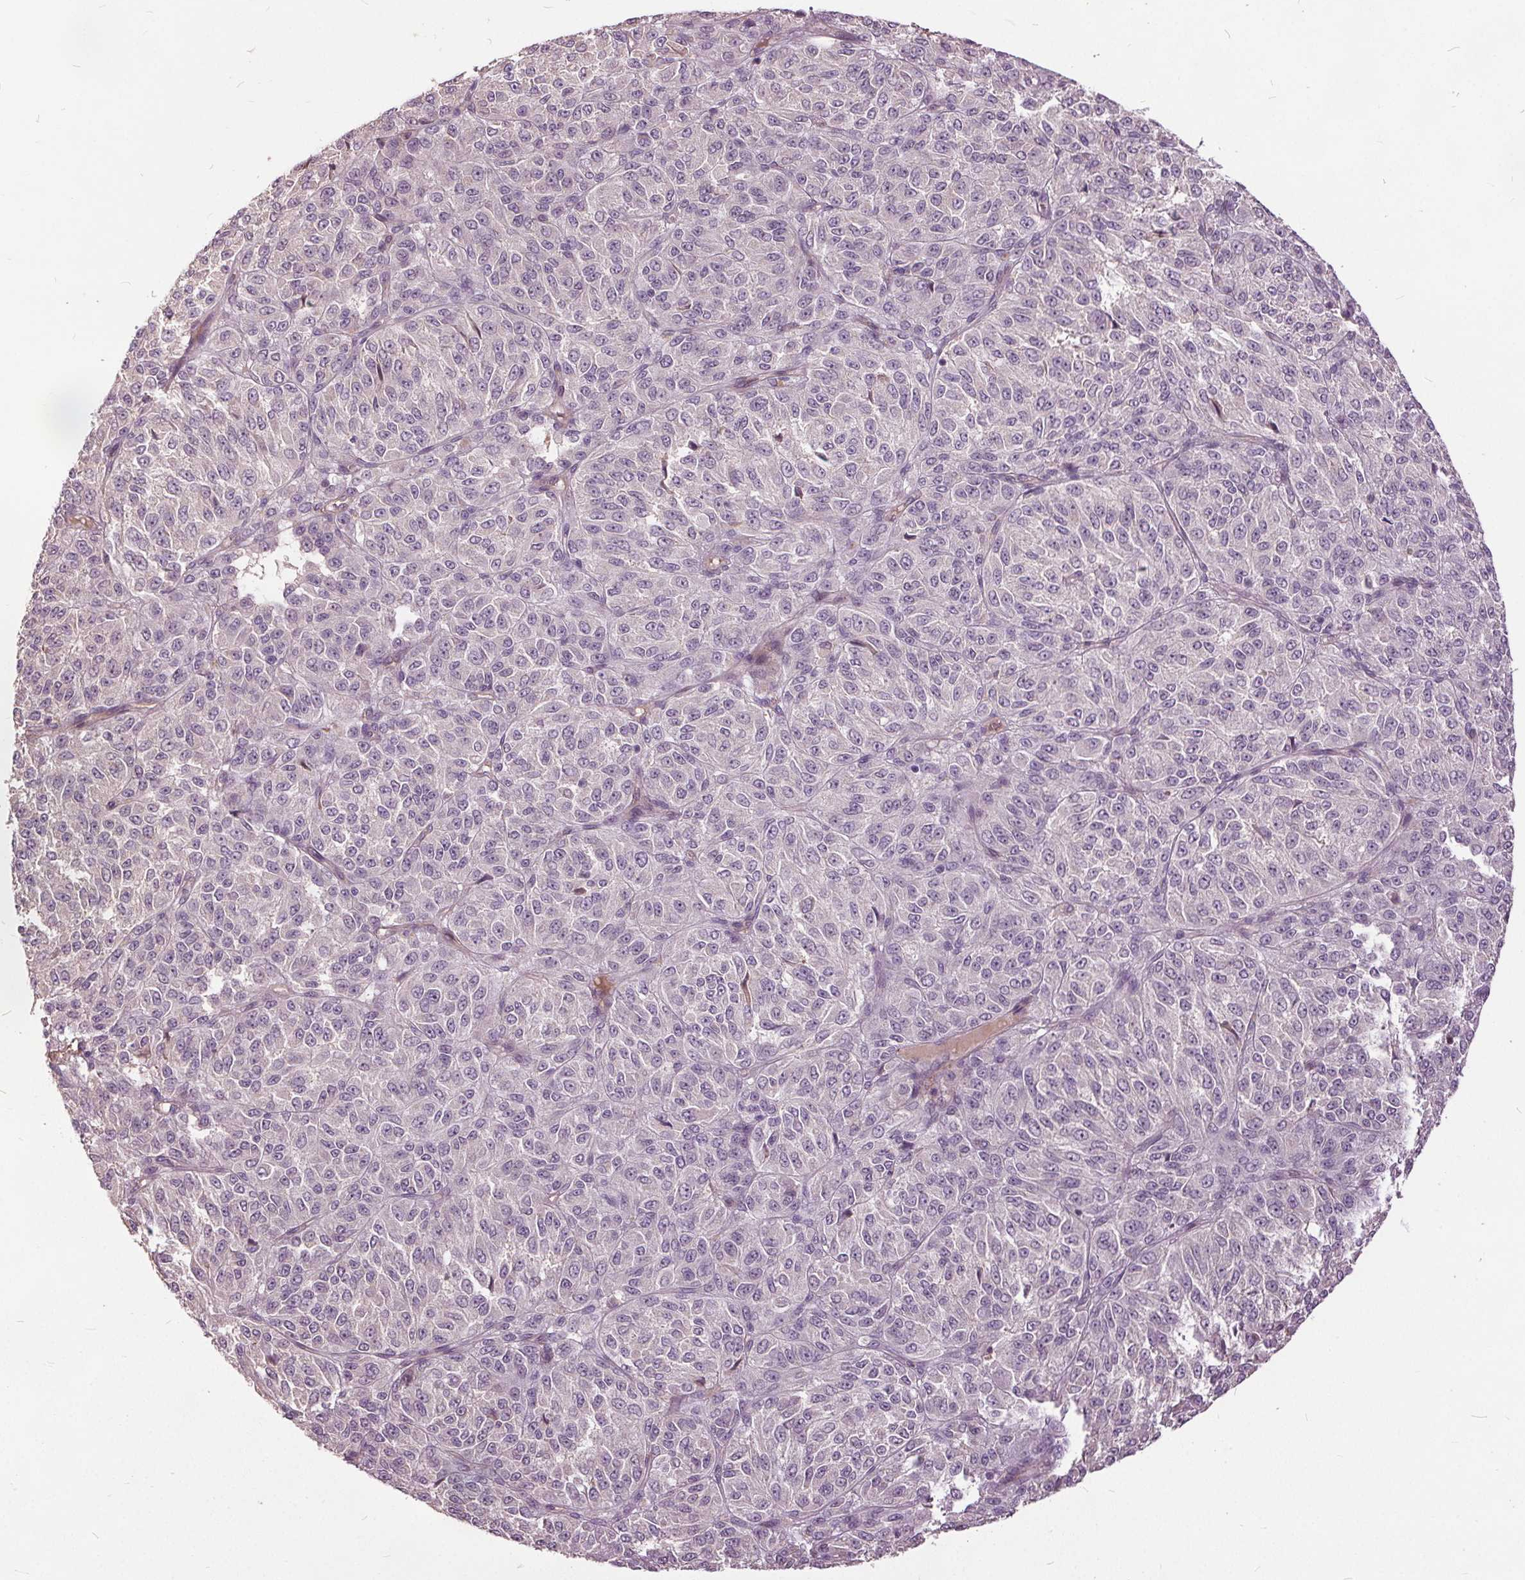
{"staining": {"intensity": "negative", "quantity": "none", "location": "none"}, "tissue": "melanoma", "cell_type": "Tumor cells", "image_type": "cancer", "snomed": [{"axis": "morphology", "description": "Malignant melanoma, Metastatic site"}, {"axis": "topography", "description": "Brain"}], "caption": "DAB immunohistochemical staining of malignant melanoma (metastatic site) displays no significant positivity in tumor cells.", "gene": "PDGFD", "patient": {"sex": "female", "age": 56}}